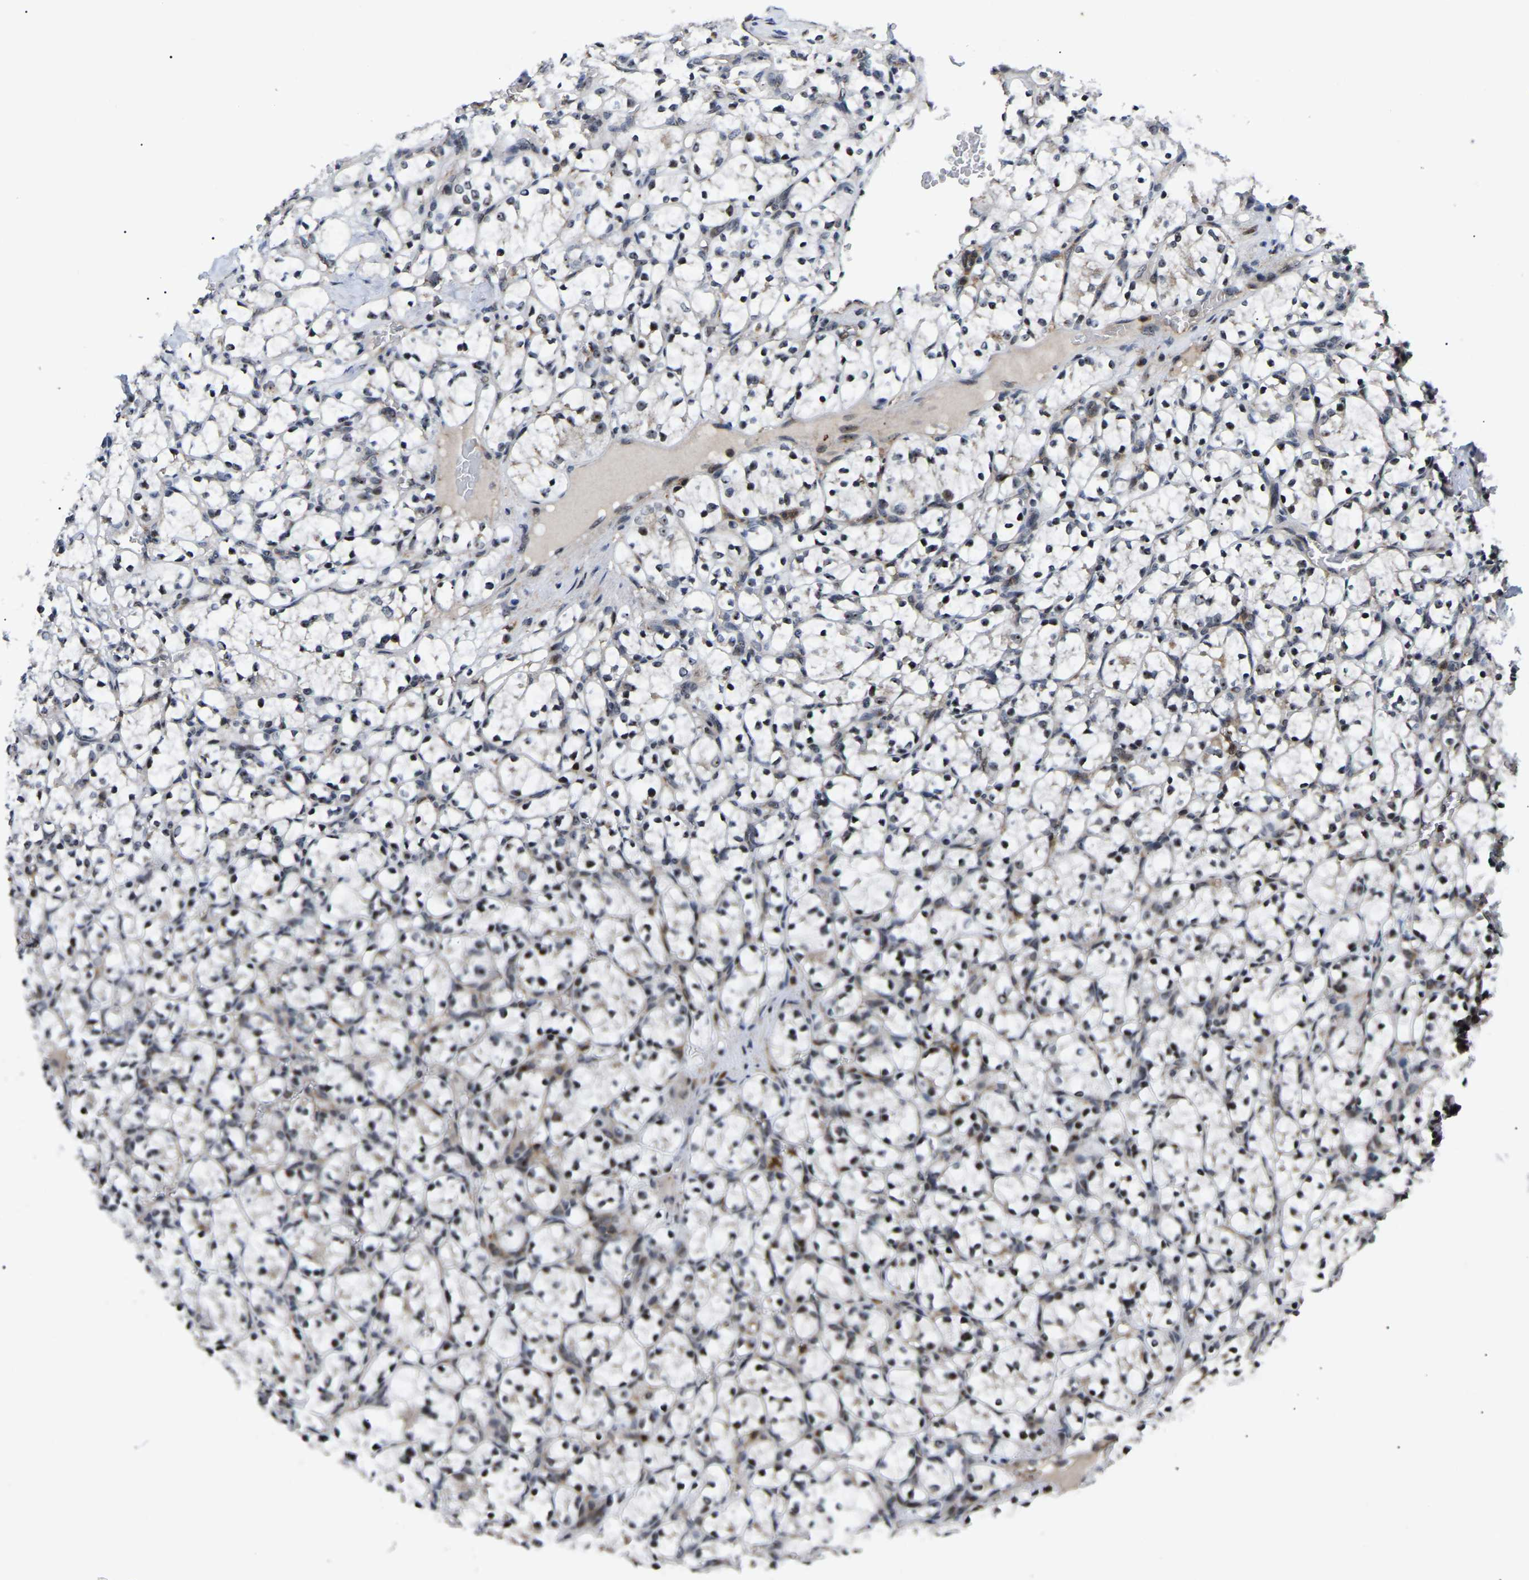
{"staining": {"intensity": "weak", "quantity": "<25%", "location": "nuclear"}, "tissue": "renal cancer", "cell_type": "Tumor cells", "image_type": "cancer", "snomed": [{"axis": "morphology", "description": "Adenocarcinoma, NOS"}, {"axis": "topography", "description": "Kidney"}], "caption": "The photomicrograph demonstrates no staining of tumor cells in renal adenocarcinoma.", "gene": "RBM28", "patient": {"sex": "female", "age": 69}}